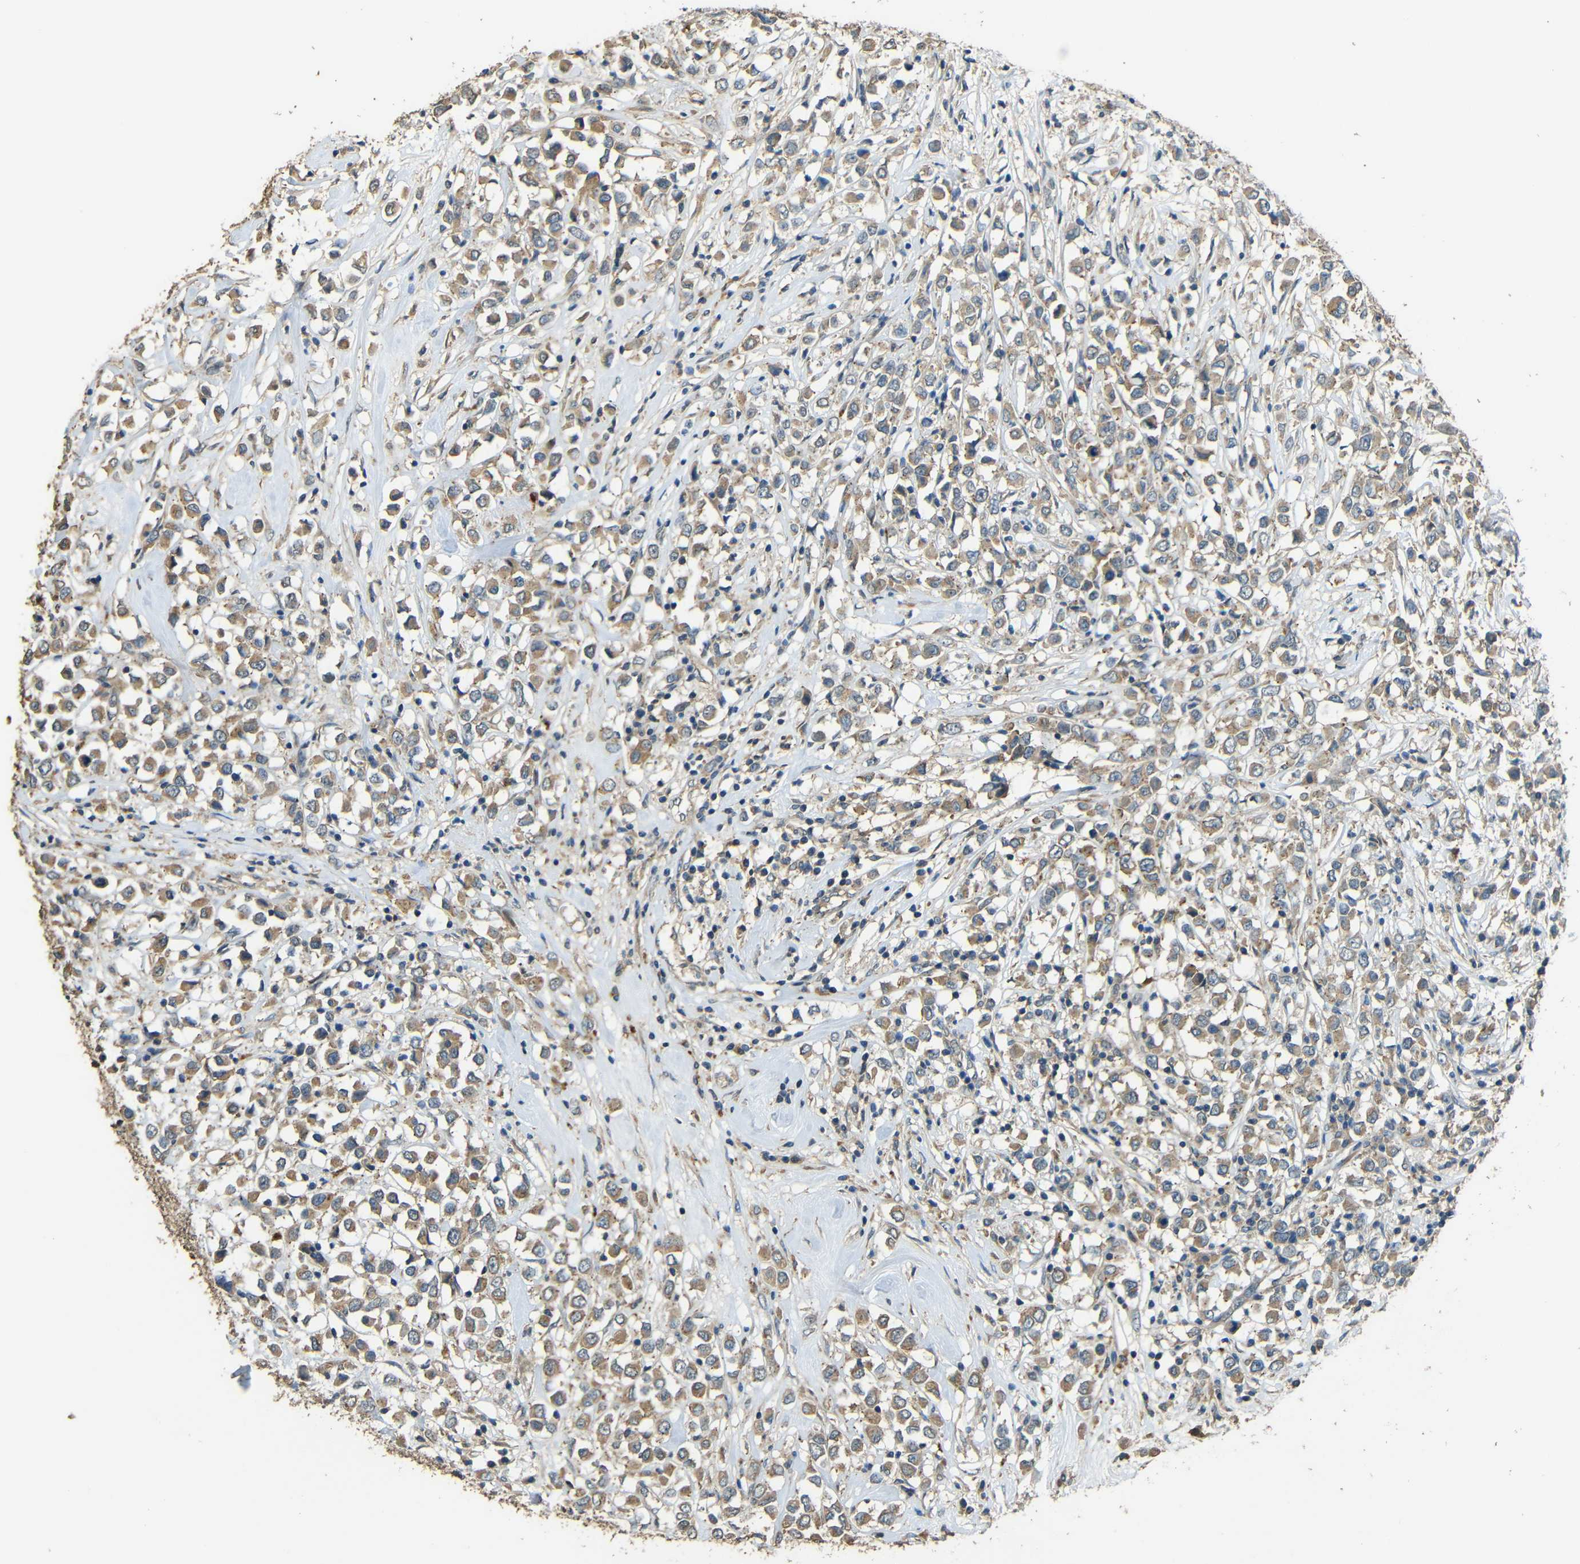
{"staining": {"intensity": "weak", "quantity": ">75%", "location": "cytoplasmic/membranous"}, "tissue": "breast cancer", "cell_type": "Tumor cells", "image_type": "cancer", "snomed": [{"axis": "morphology", "description": "Duct carcinoma"}, {"axis": "topography", "description": "Breast"}], "caption": "An IHC image of tumor tissue is shown. Protein staining in brown highlights weak cytoplasmic/membranous positivity in invasive ductal carcinoma (breast) within tumor cells. The protein of interest is shown in brown color, while the nuclei are stained blue.", "gene": "ACACA", "patient": {"sex": "female", "age": 61}}